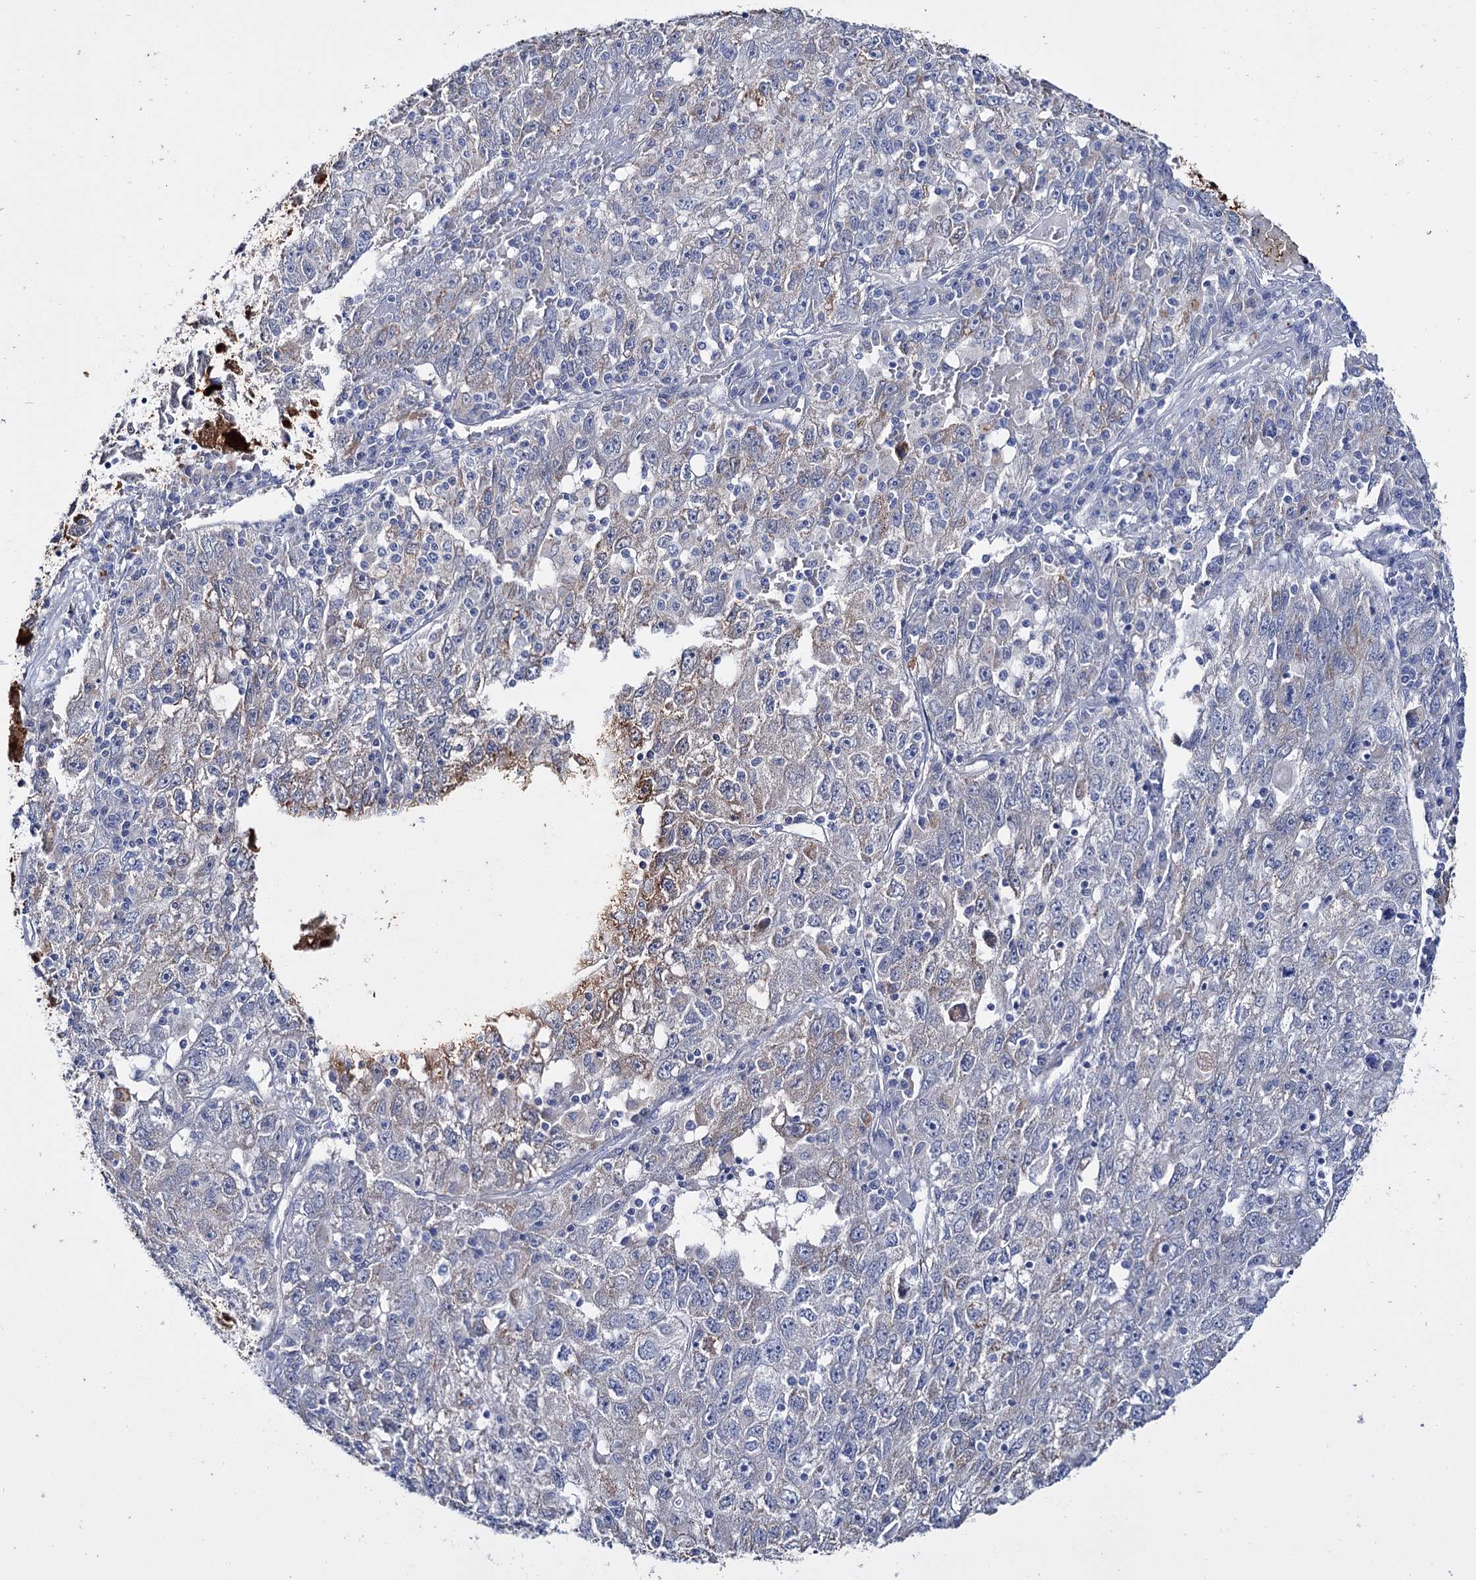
{"staining": {"intensity": "weak", "quantity": "<25%", "location": "cytoplasmic/membranous"}, "tissue": "liver cancer", "cell_type": "Tumor cells", "image_type": "cancer", "snomed": [{"axis": "morphology", "description": "Carcinoma, Hepatocellular, NOS"}, {"axis": "topography", "description": "Liver"}], "caption": "The immunohistochemistry (IHC) image has no significant expression in tumor cells of liver cancer tissue.", "gene": "LYZL4", "patient": {"sex": "male", "age": 49}}